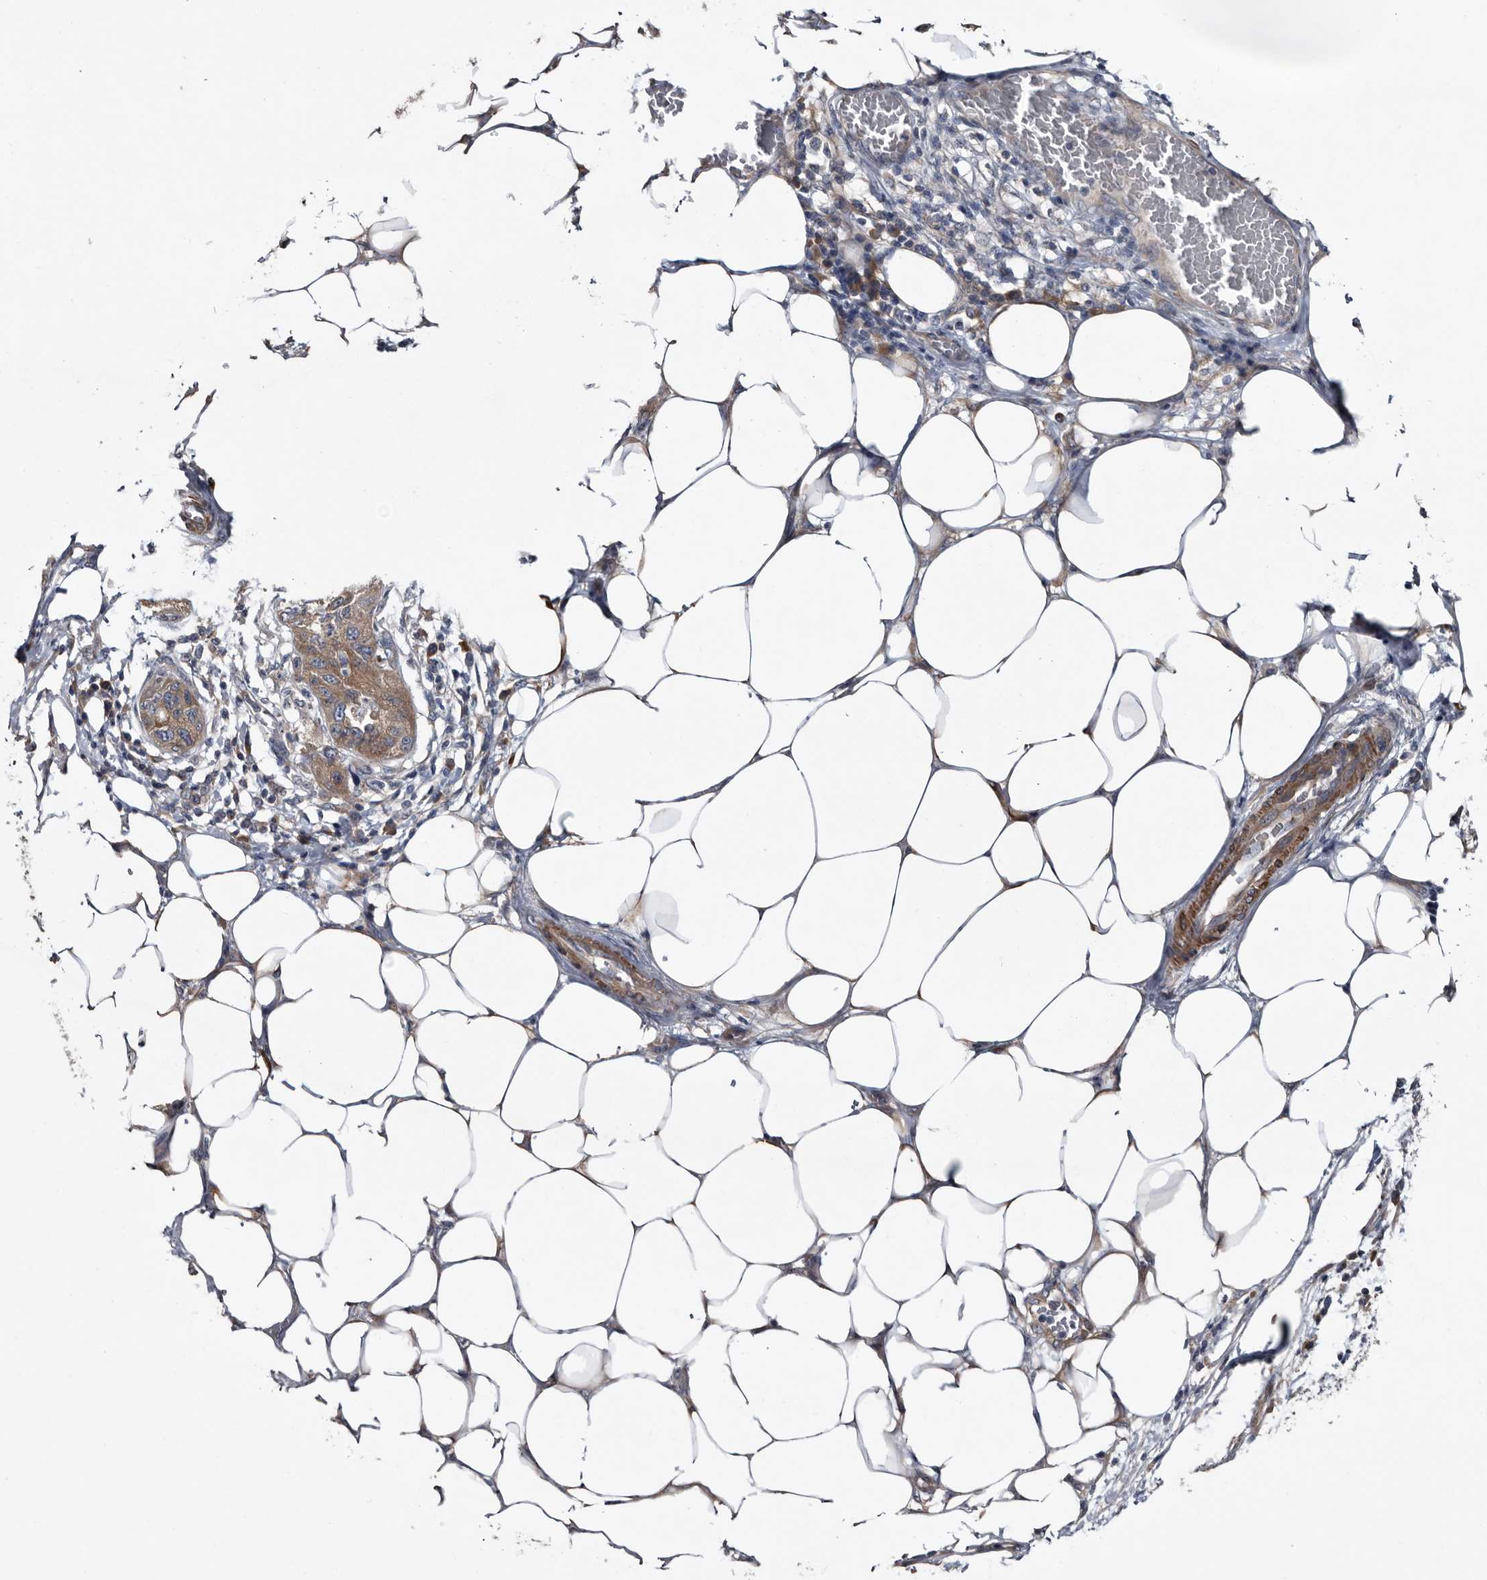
{"staining": {"intensity": "weak", "quantity": ">75%", "location": "cytoplasmic/membranous"}, "tissue": "pancreatic cancer", "cell_type": "Tumor cells", "image_type": "cancer", "snomed": [{"axis": "morphology", "description": "Adenocarcinoma, NOS"}, {"axis": "topography", "description": "Pancreas"}], "caption": "Immunohistochemical staining of pancreatic adenocarcinoma demonstrates low levels of weak cytoplasmic/membranous positivity in about >75% of tumor cells. (Stains: DAB in brown, nuclei in blue, Microscopy: brightfield microscopy at high magnification).", "gene": "IARS1", "patient": {"sex": "female", "age": 78}}